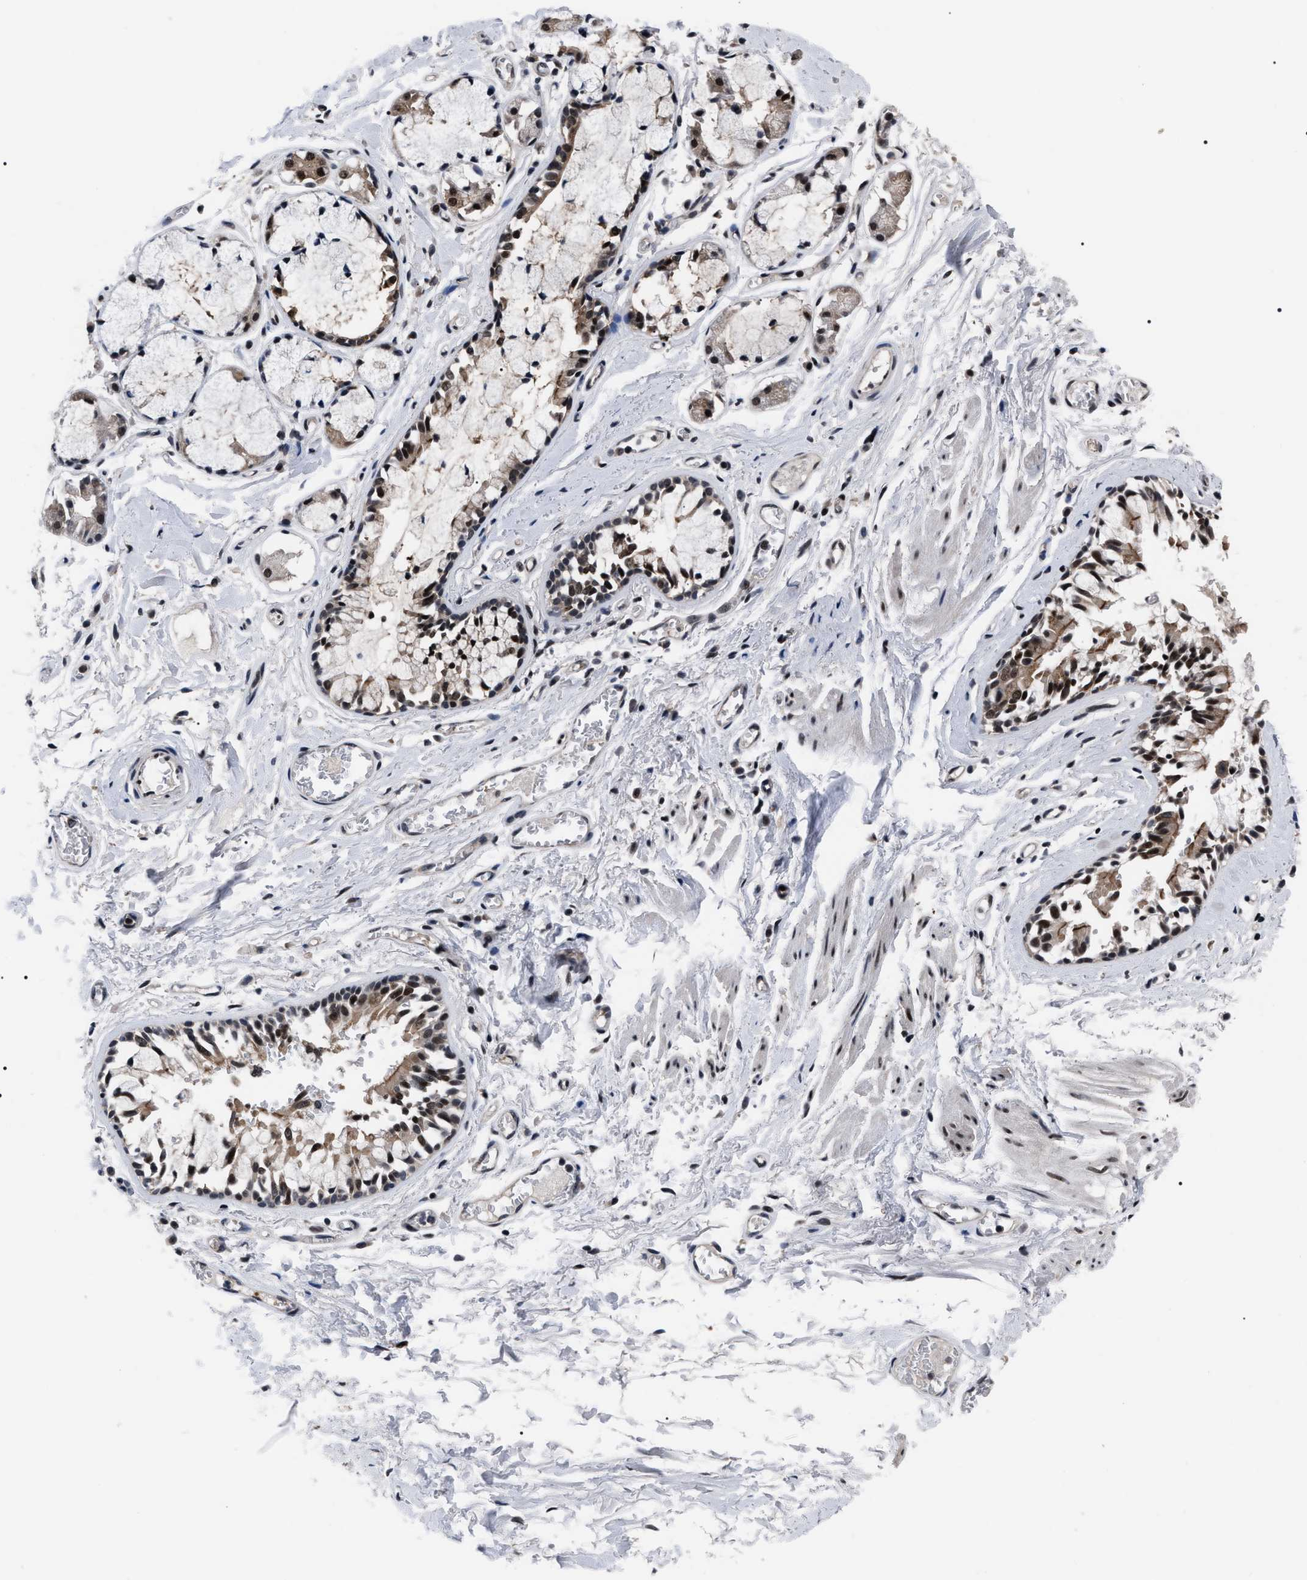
{"staining": {"intensity": "strong", "quantity": ">75%", "location": "cytoplasmic/membranous,nuclear"}, "tissue": "bronchus", "cell_type": "Respiratory epithelial cells", "image_type": "normal", "snomed": [{"axis": "morphology", "description": "Normal tissue, NOS"}, {"axis": "morphology", "description": "Inflammation, NOS"}, {"axis": "topography", "description": "Cartilage tissue"}, {"axis": "topography", "description": "Lung"}], "caption": "A high amount of strong cytoplasmic/membranous,nuclear positivity is appreciated in about >75% of respiratory epithelial cells in benign bronchus.", "gene": "CSNK2A1", "patient": {"sex": "male", "age": 71}}